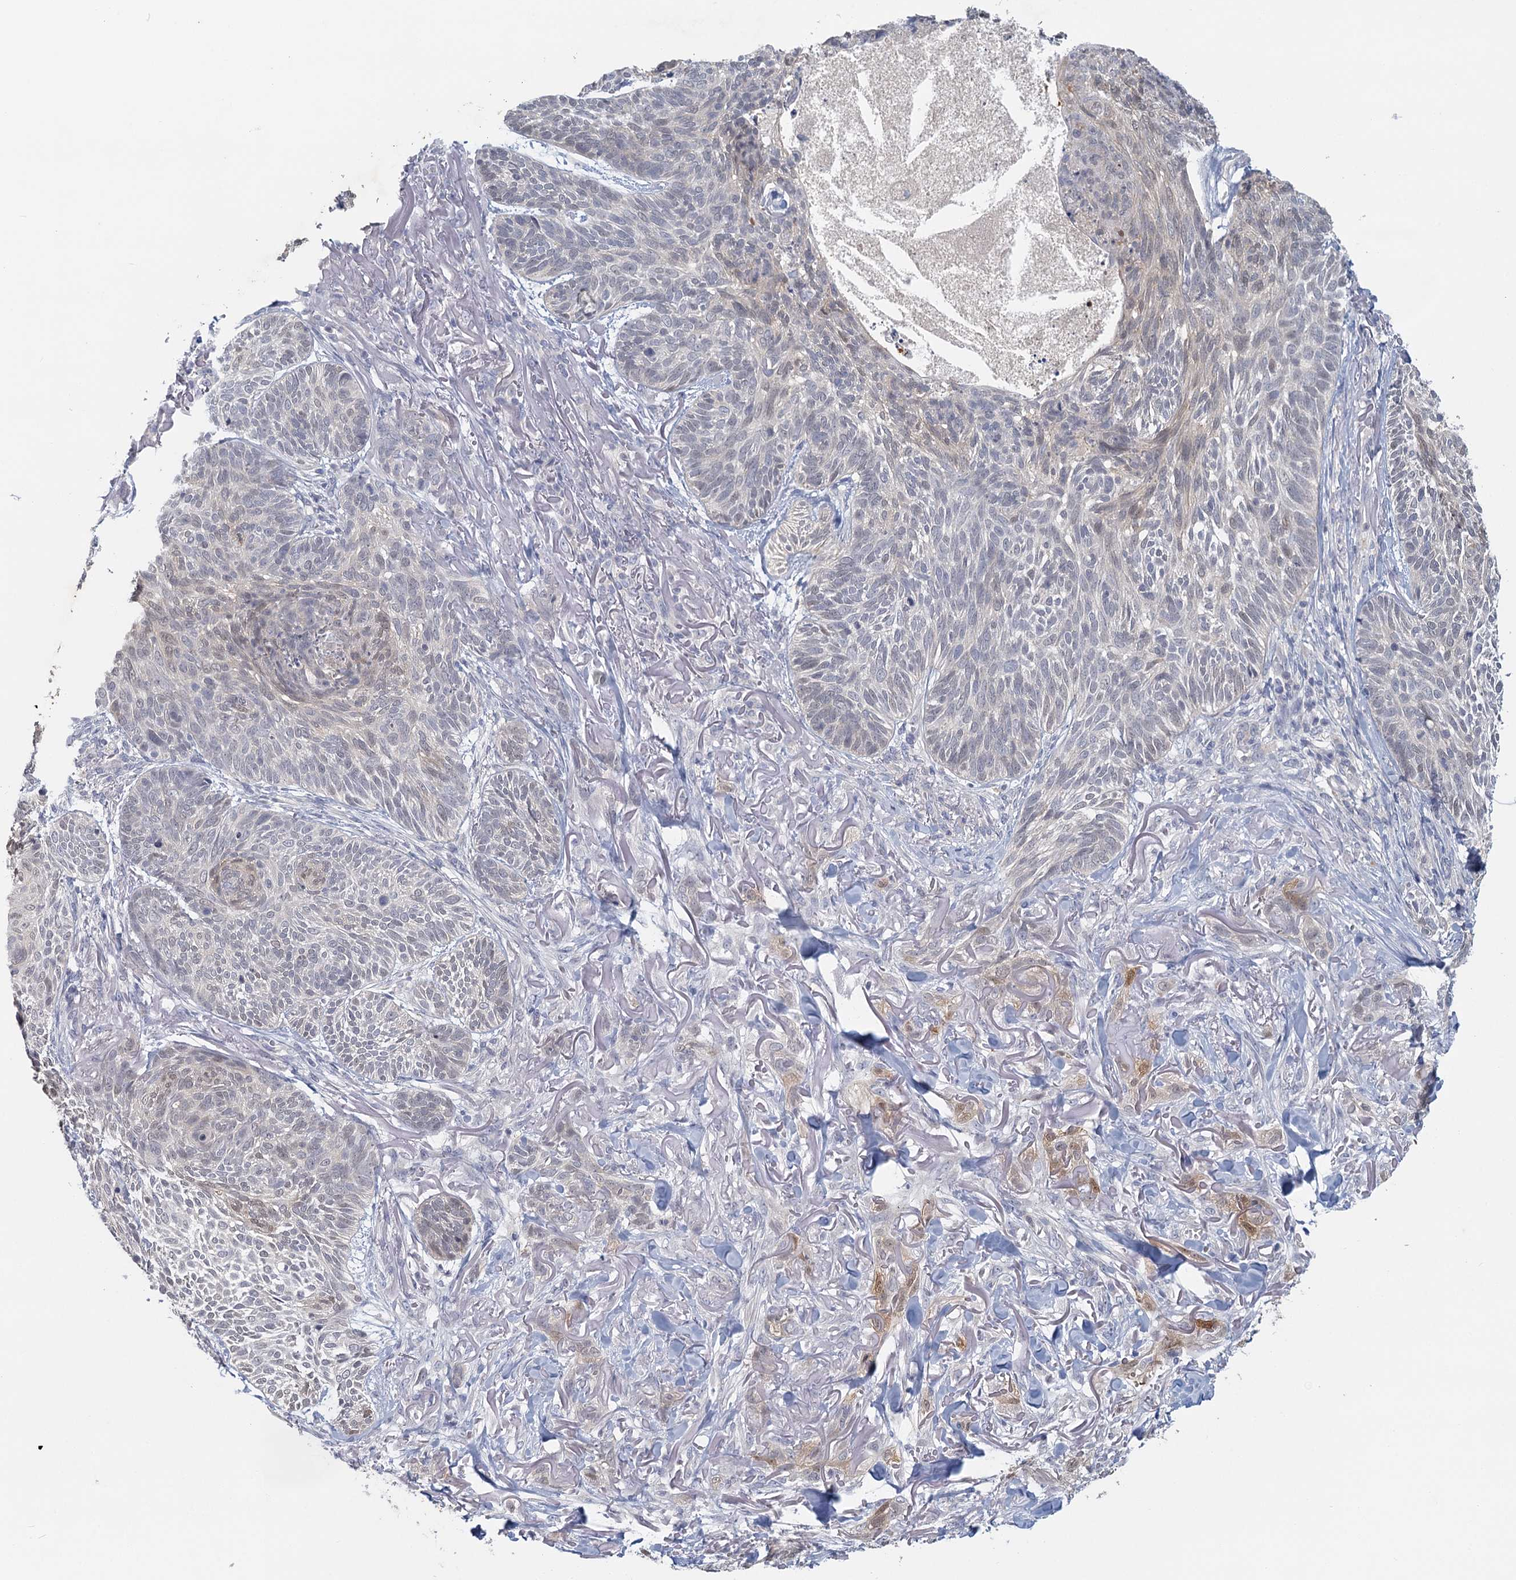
{"staining": {"intensity": "weak", "quantity": "<25%", "location": "nuclear"}, "tissue": "skin cancer", "cell_type": "Tumor cells", "image_type": "cancer", "snomed": [{"axis": "morphology", "description": "Normal tissue, NOS"}, {"axis": "morphology", "description": "Basal cell carcinoma"}, {"axis": "topography", "description": "Skin"}], "caption": "Immunohistochemical staining of human skin basal cell carcinoma displays no significant positivity in tumor cells. The staining is performed using DAB (3,3'-diaminobenzidine) brown chromogen with nuclei counter-stained in using hematoxylin.", "gene": "MYO7B", "patient": {"sex": "male", "age": 66}}